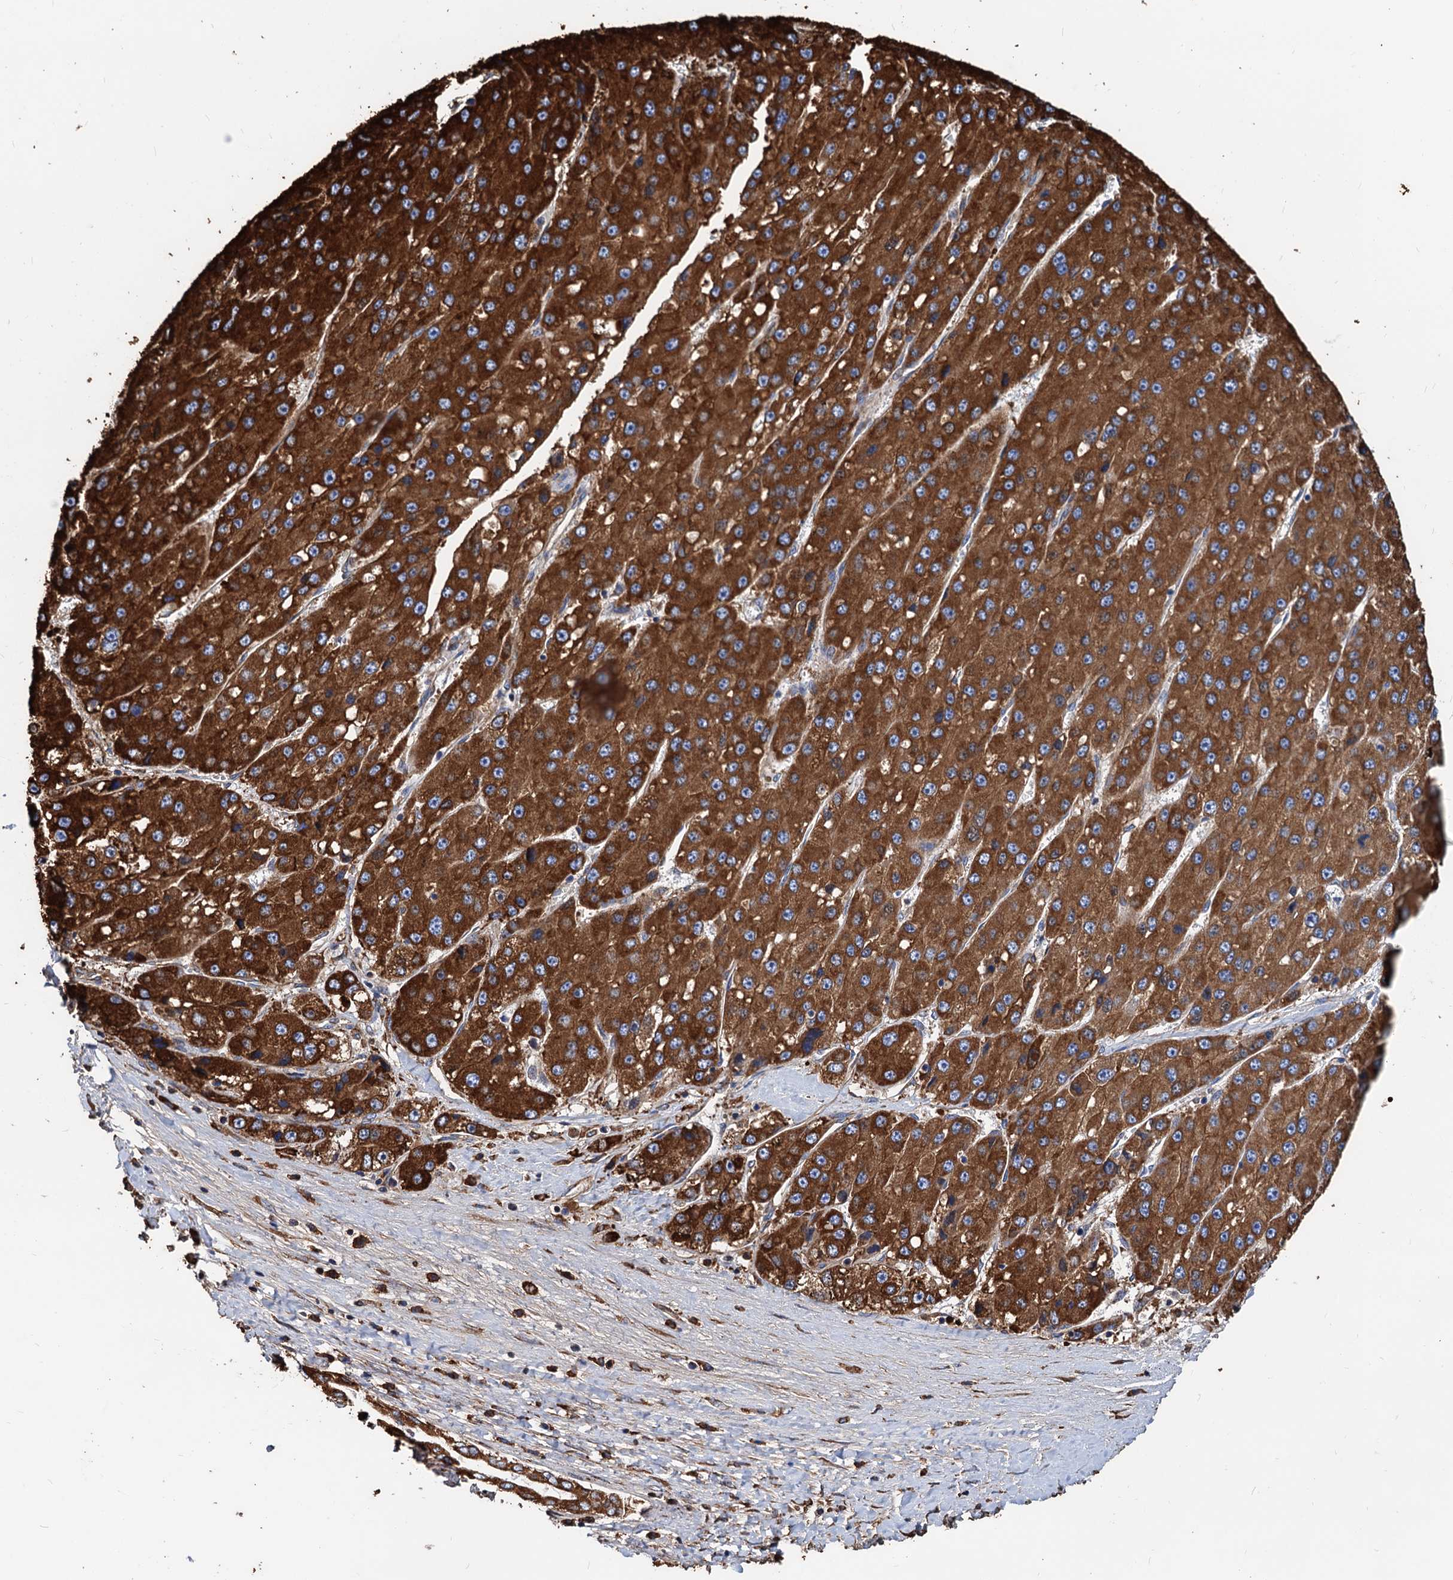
{"staining": {"intensity": "strong", "quantity": ">75%", "location": "cytoplasmic/membranous"}, "tissue": "liver cancer", "cell_type": "Tumor cells", "image_type": "cancer", "snomed": [{"axis": "morphology", "description": "Carcinoma, Hepatocellular, NOS"}, {"axis": "topography", "description": "Liver"}], "caption": "Liver cancer (hepatocellular carcinoma) tissue displays strong cytoplasmic/membranous positivity in about >75% of tumor cells, visualized by immunohistochemistry. The staining was performed using DAB (3,3'-diaminobenzidine) to visualize the protein expression in brown, while the nuclei were stained in blue with hematoxylin (Magnification: 20x).", "gene": "HSPA5", "patient": {"sex": "female", "age": 73}}